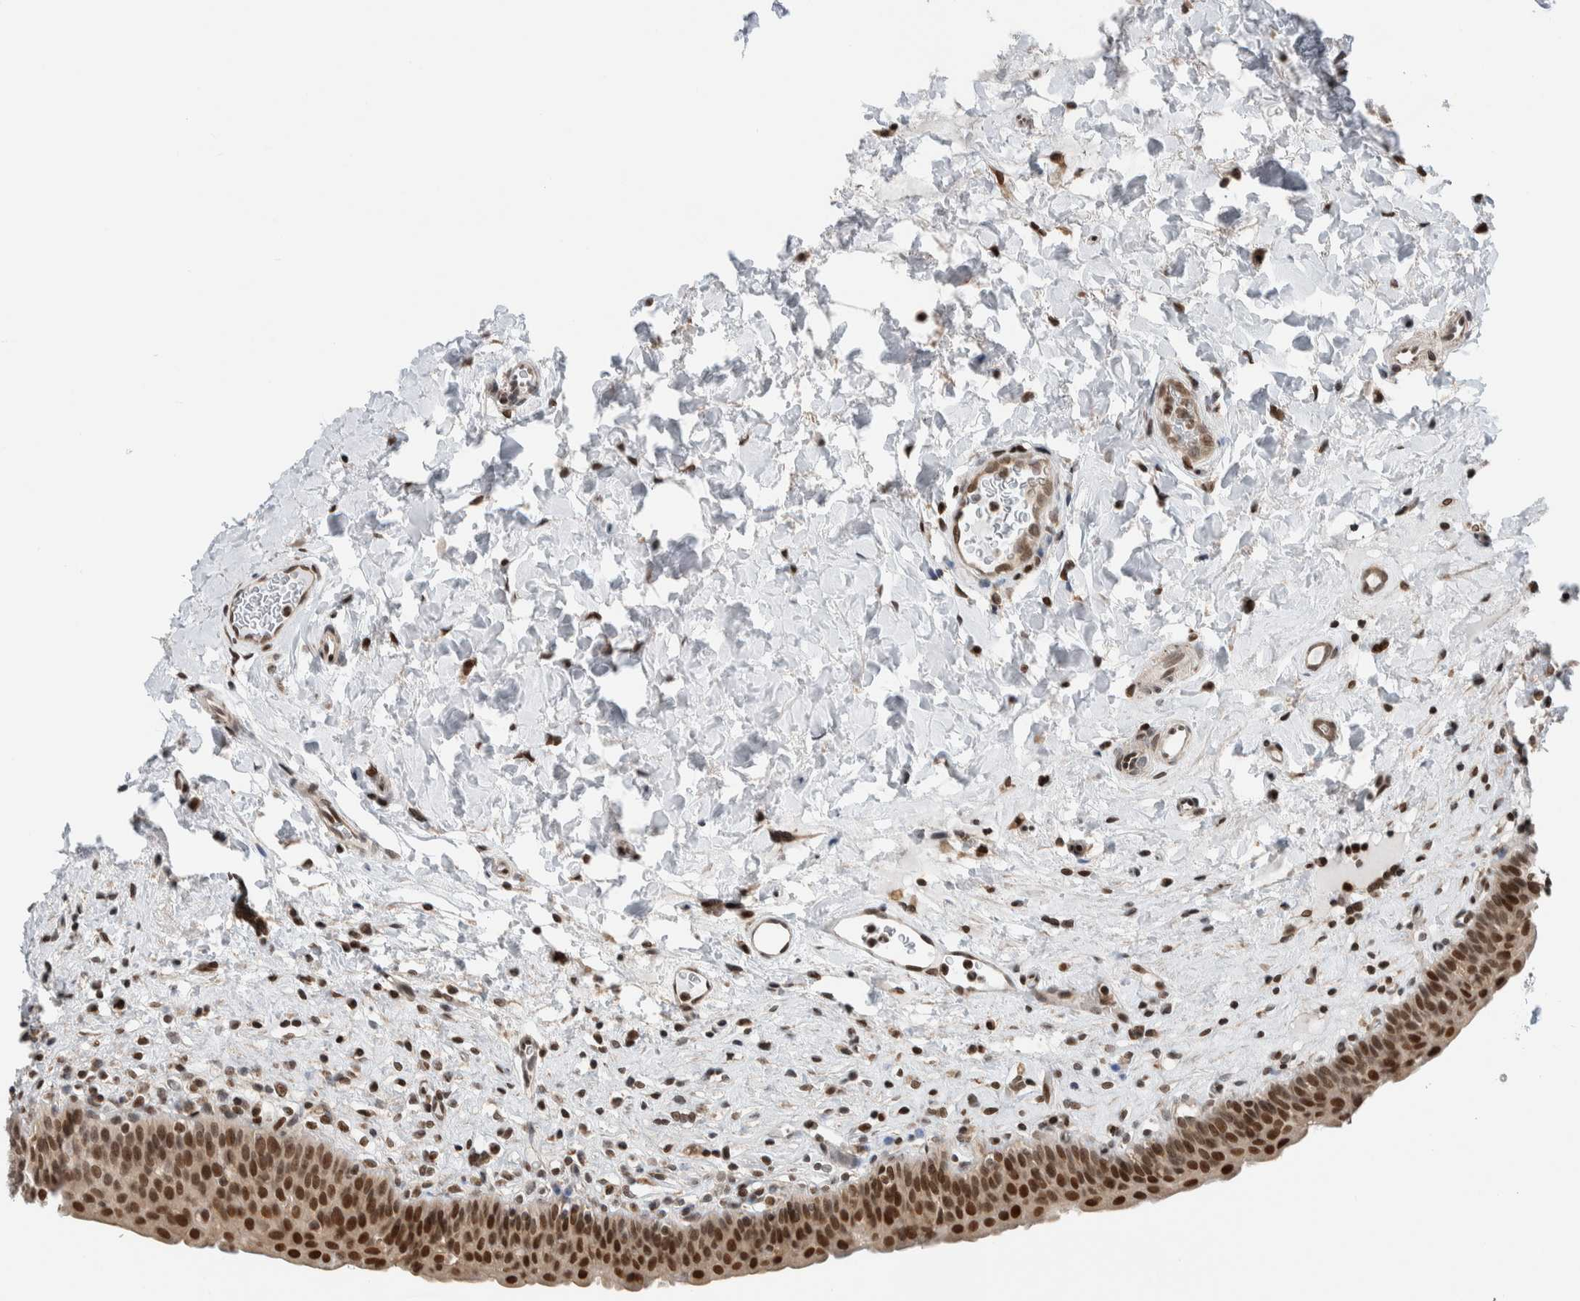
{"staining": {"intensity": "strong", "quantity": ">75%", "location": "cytoplasmic/membranous,nuclear"}, "tissue": "urinary bladder", "cell_type": "Urothelial cells", "image_type": "normal", "snomed": [{"axis": "morphology", "description": "Normal tissue, NOS"}, {"axis": "topography", "description": "Urinary bladder"}], "caption": "Immunohistochemical staining of unremarkable human urinary bladder reveals strong cytoplasmic/membranous,nuclear protein expression in approximately >75% of urothelial cells.", "gene": "NPLOC4", "patient": {"sex": "male", "age": 83}}